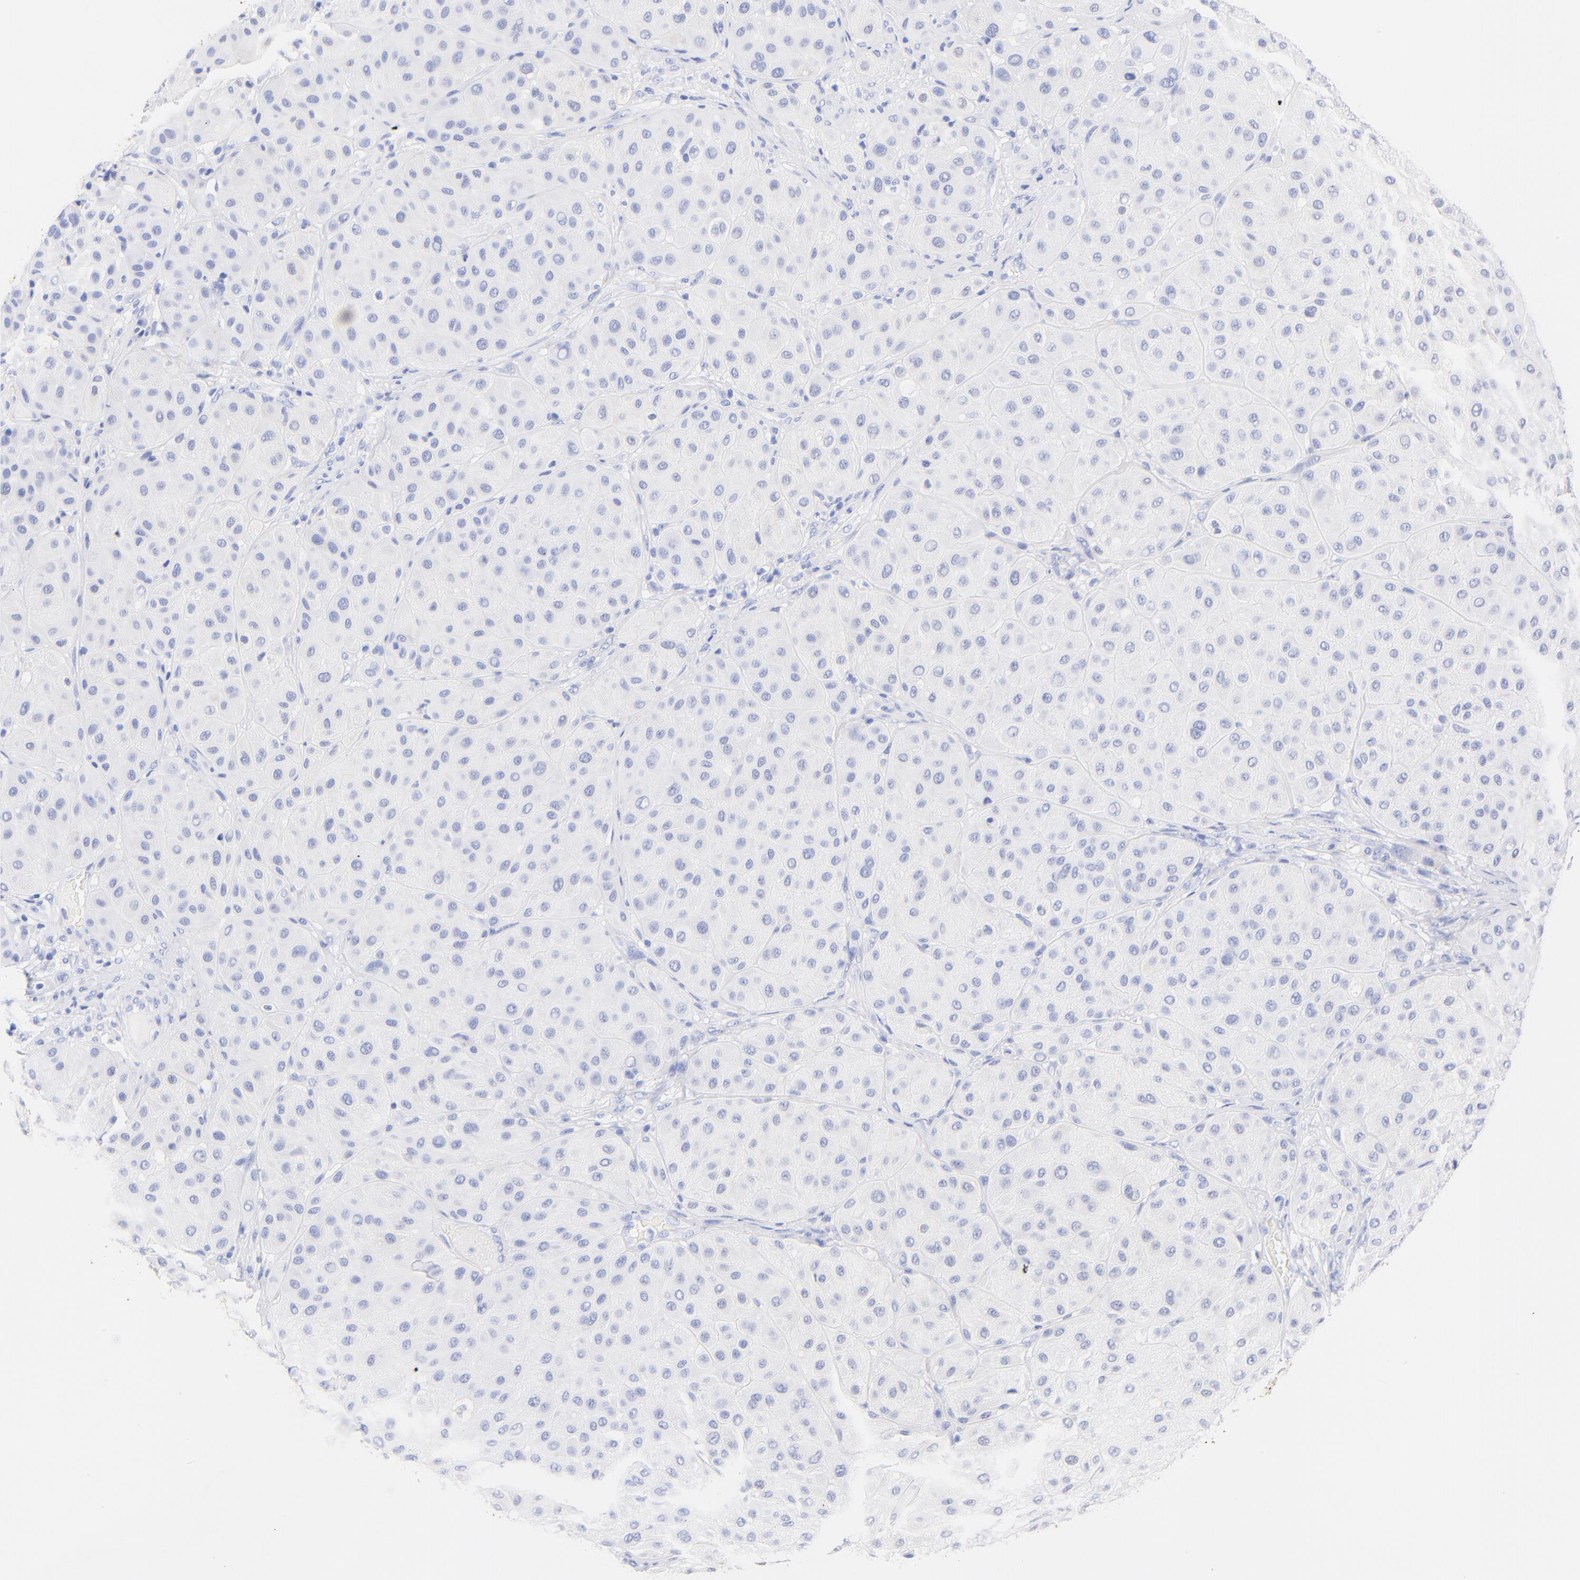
{"staining": {"intensity": "negative", "quantity": "none", "location": "none"}, "tissue": "melanoma", "cell_type": "Tumor cells", "image_type": "cancer", "snomed": [{"axis": "morphology", "description": "Normal tissue, NOS"}, {"axis": "morphology", "description": "Malignant melanoma, Metastatic site"}, {"axis": "topography", "description": "Skin"}], "caption": "DAB (3,3'-diaminobenzidine) immunohistochemical staining of human malignant melanoma (metastatic site) demonstrates no significant positivity in tumor cells.", "gene": "KRT19", "patient": {"sex": "male", "age": 41}}